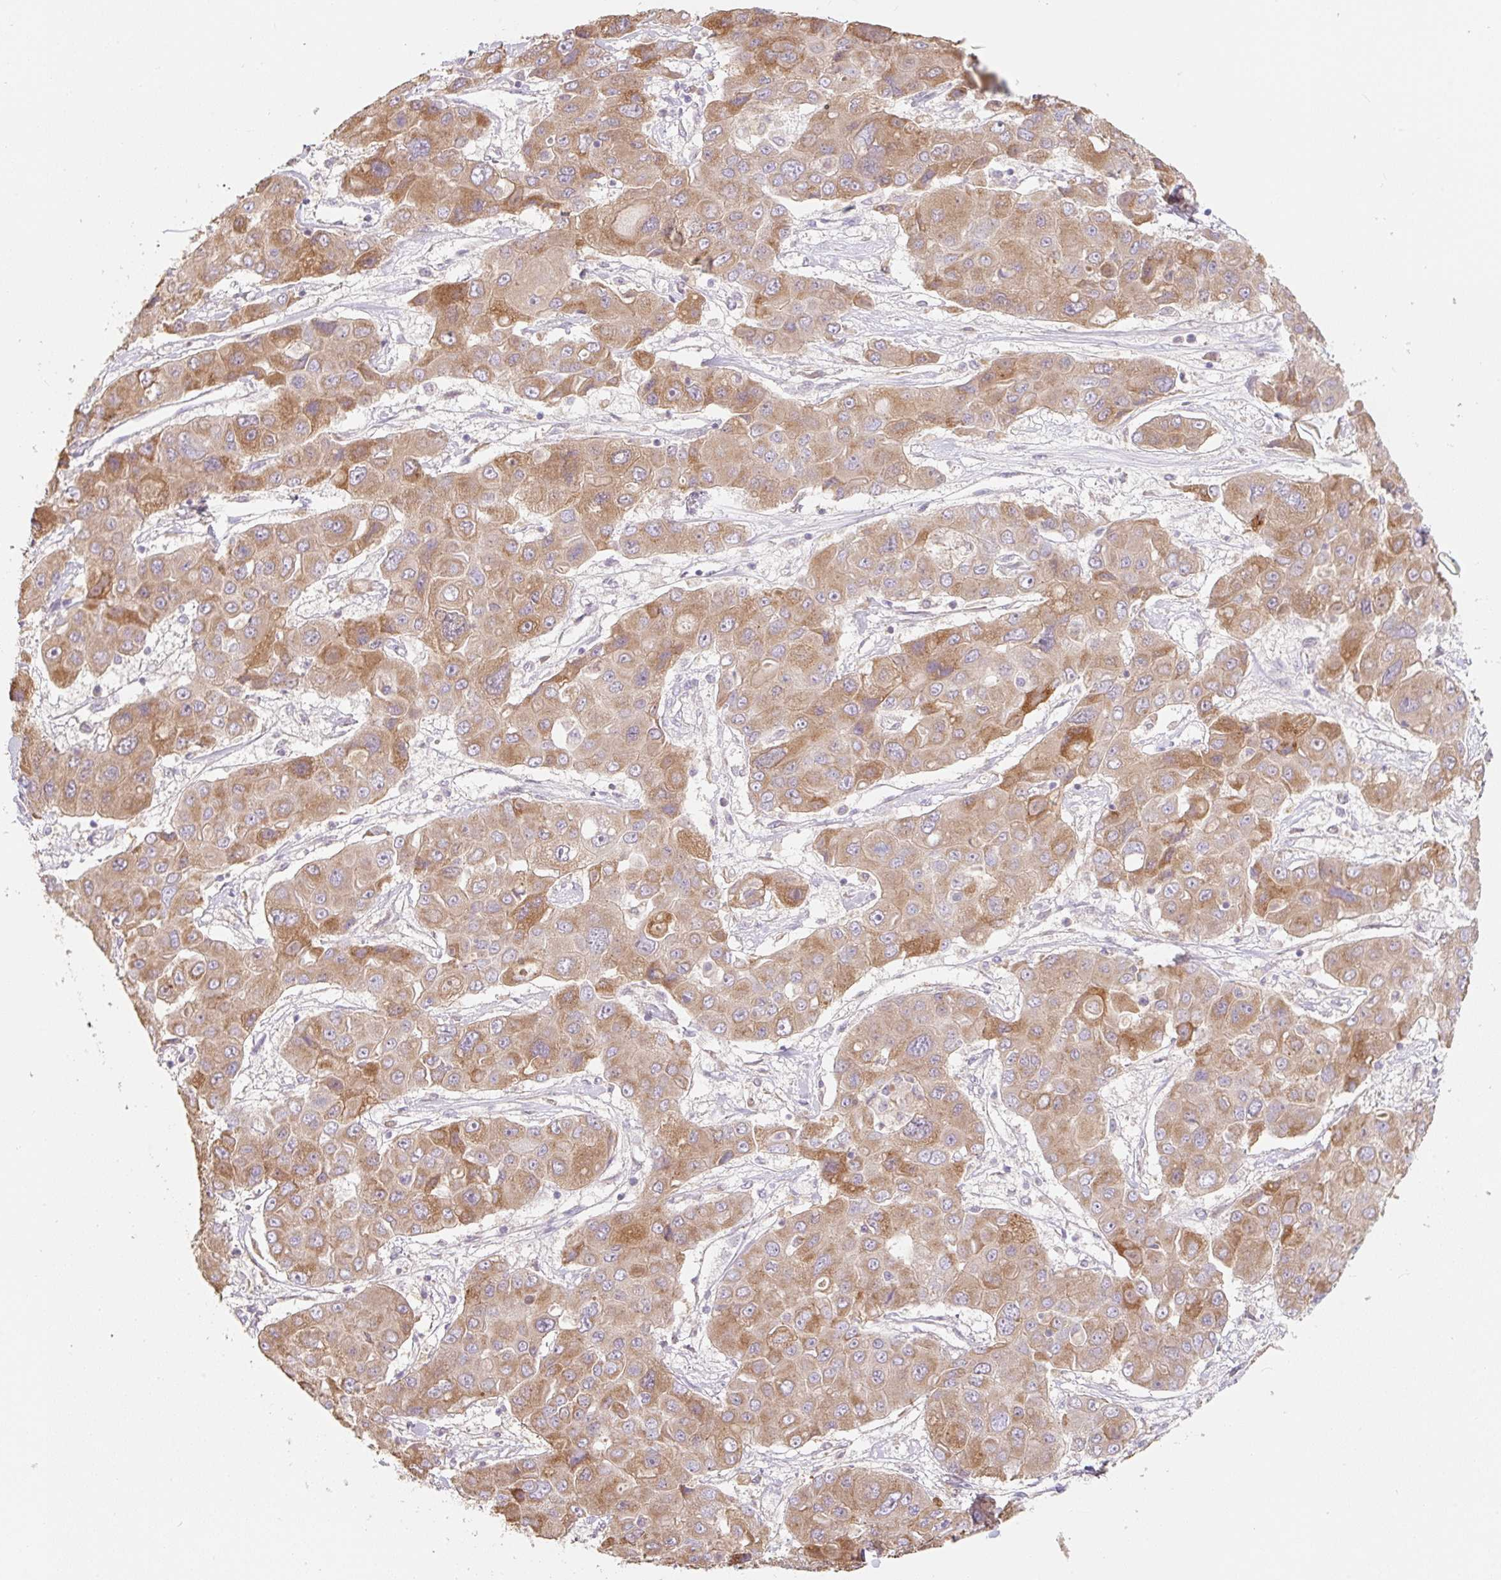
{"staining": {"intensity": "moderate", "quantity": ">75%", "location": "cytoplasmic/membranous"}, "tissue": "liver cancer", "cell_type": "Tumor cells", "image_type": "cancer", "snomed": [{"axis": "morphology", "description": "Cholangiocarcinoma"}, {"axis": "topography", "description": "Liver"}], "caption": "Protein analysis of cholangiocarcinoma (liver) tissue demonstrates moderate cytoplasmic/membranous staining in approximately >75% of tumor cells. (DAB IHC, brown staining for protein, blue staining for nuclei).", "gene": "MIA2", "patient": {"sex": "male", "age": 67}}